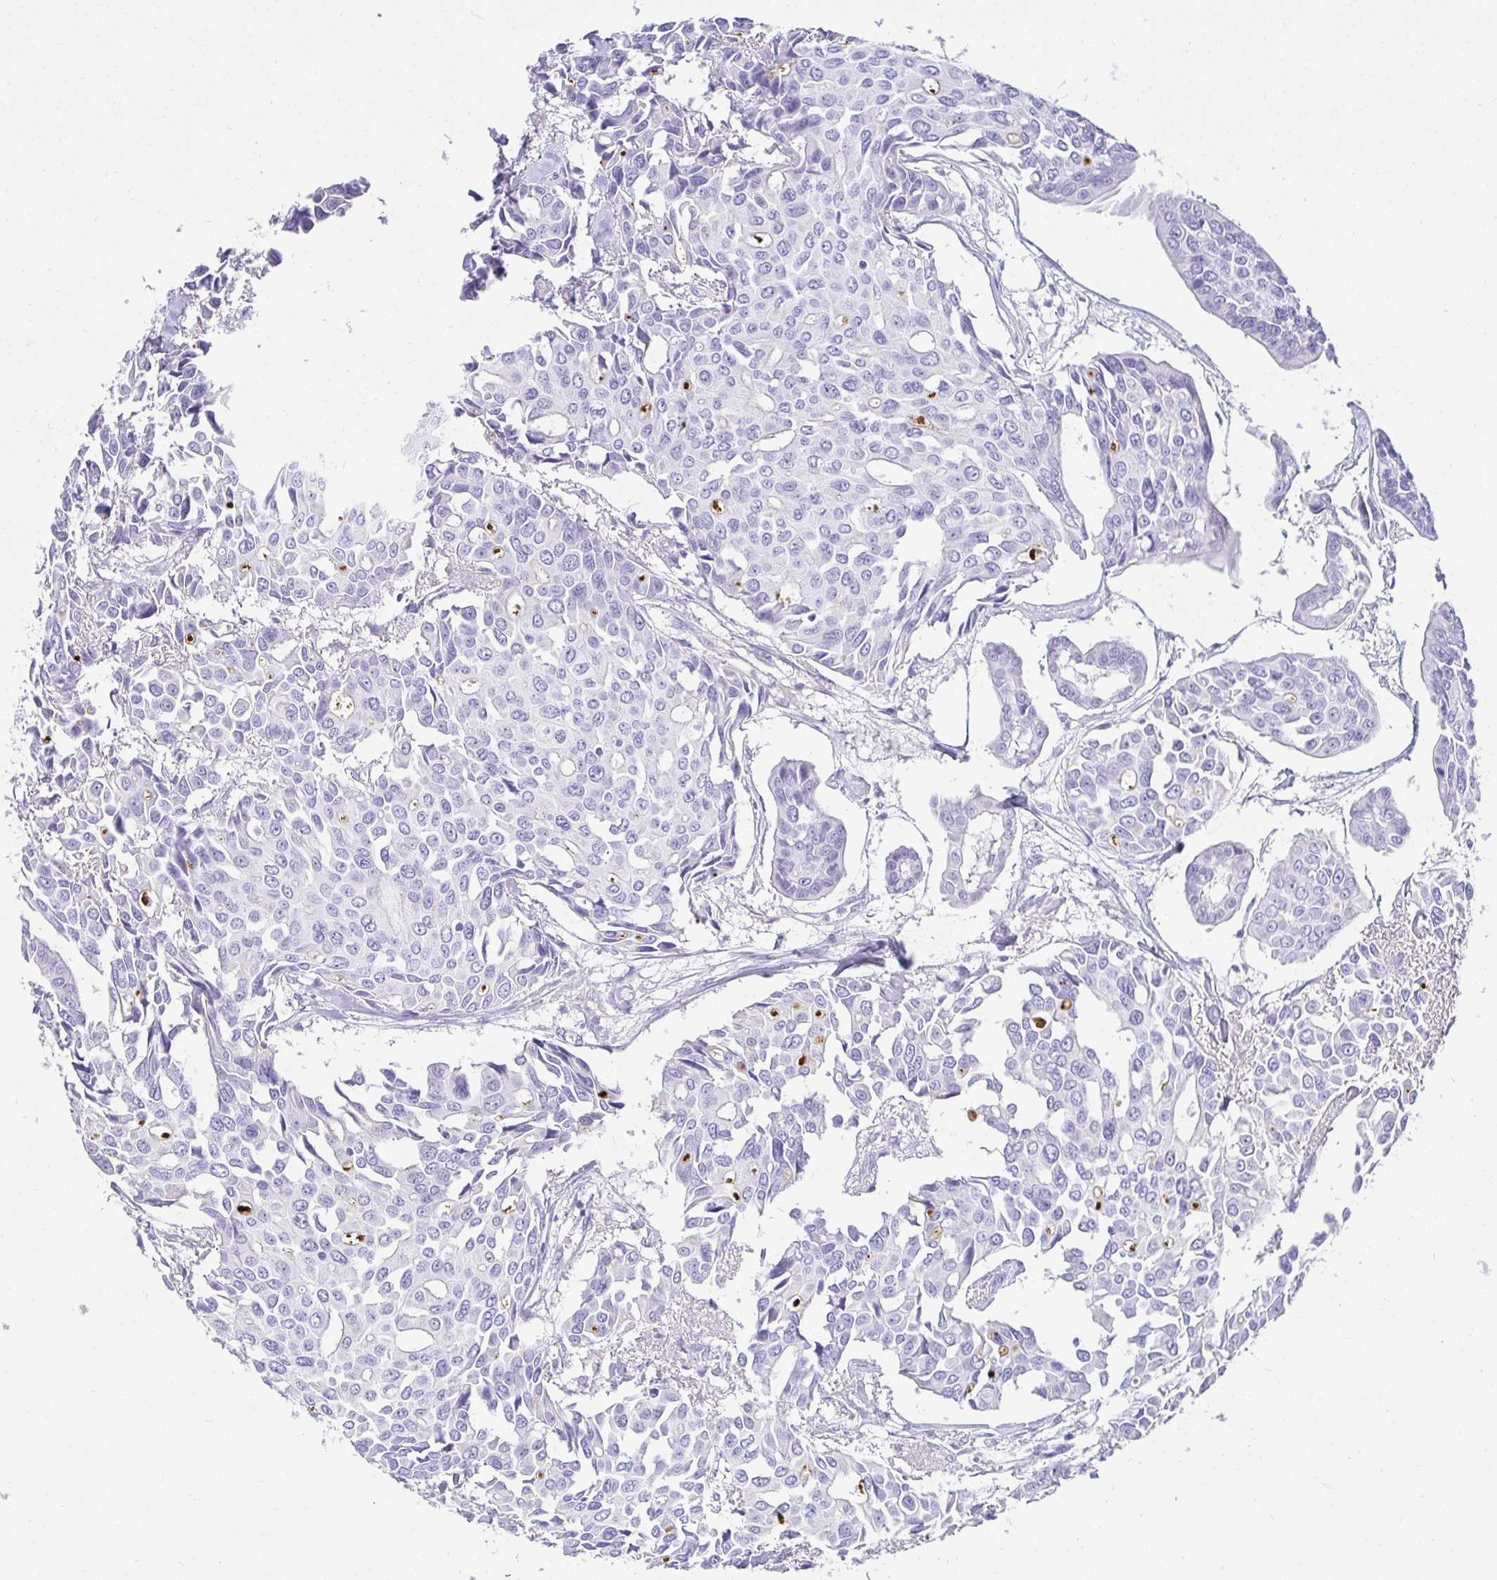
{"staining": {"intensity": "negative", "quantity": "none", "location": "none"}, "tissue": "breast cancer", "cell_type": "Tumor cells", "image_type": "cancer", "snomed": [{"axis": "morphology", "description": "Duct carcinoma"}, {"axis": "topography", "description": "Breast"}], "caption": "Micrograph shows no protein expression in tumor cells of infiltrating ductal carcinoma (breast) tissue. Nuclei are stained in blue.", "gene": "CHAT", "patient": {"sex": "female", "age": 54}}